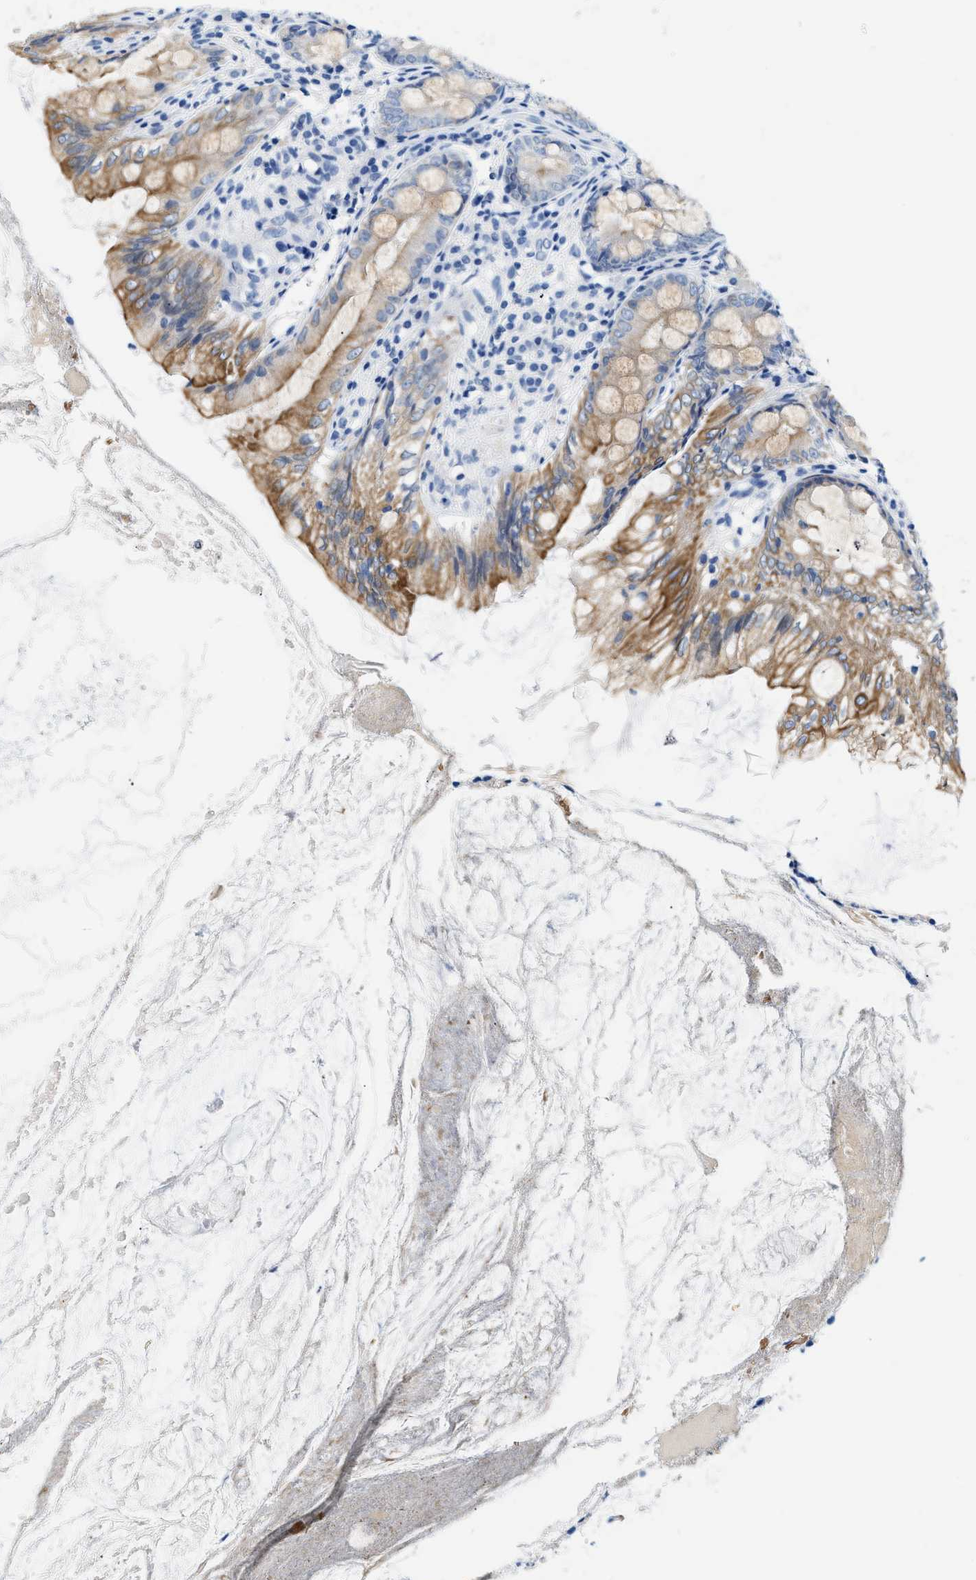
{"staining": {"intensity": "moderate", "quantity": "25%-75%", "location": "cytoplasmic/membranous"}, "tissue": "appendix", "cell_type": "Glandular cells", "image_type": "normal", "snomed": [{"axis": "morphology", "description": "Normal tissue, NOS"}, {"axis": "topography", "description": "Appendix"}], "caption": "Immunohistochemical staining of normal human appendix reveals 25%-75% levels of moderate cytoplasmic/membranous protein positivity in about 25%-75% of glandular cells. Nuclei are stained in blue.", "gene": "BPGM", "patient": {"sex": "female", "age": 77}}